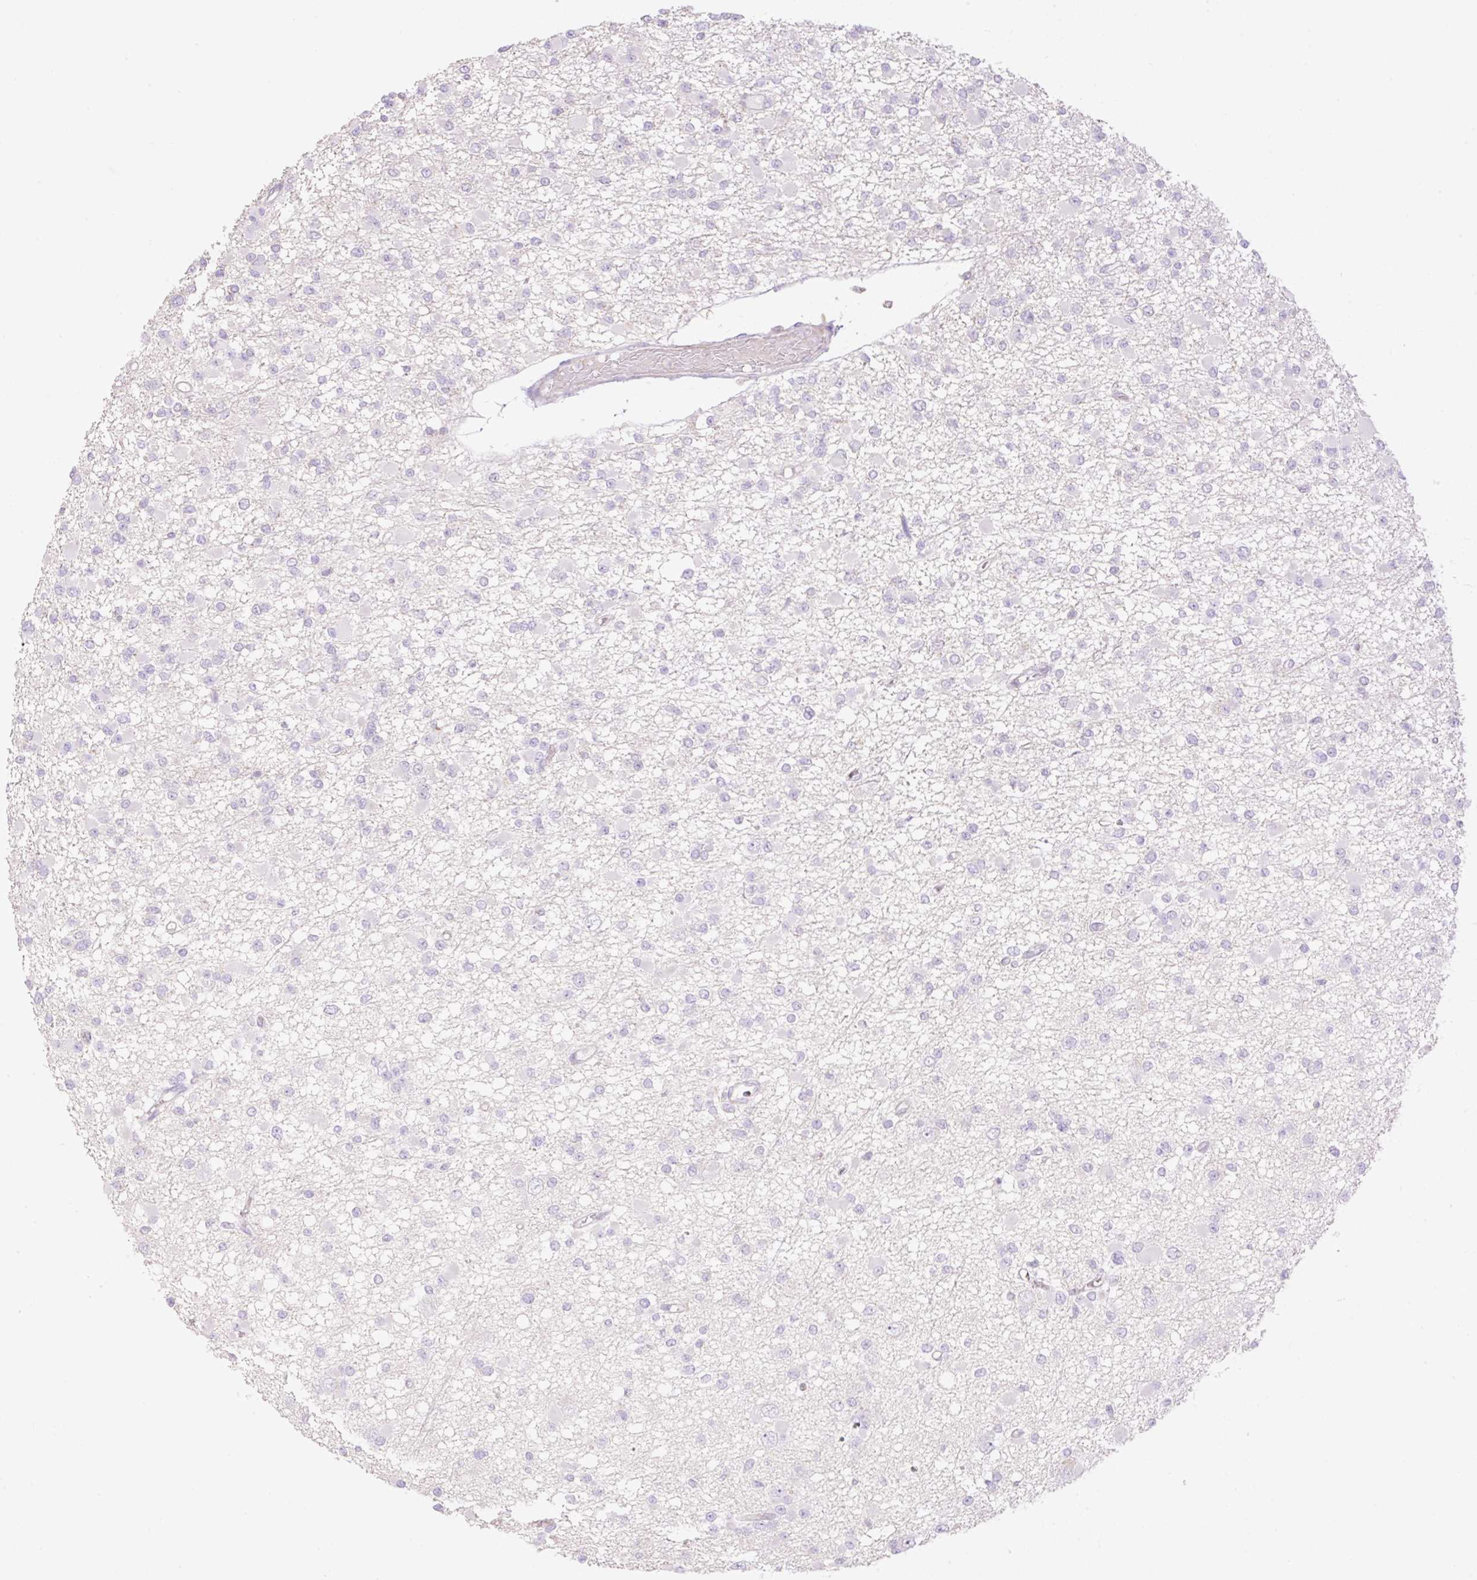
{"staining": {"intensity": "negative", "quantity": "none", "location": "none"}, "tissue": "glioma", "cell_type": "Tumor cells", "image_type": "cancer", "snomed": [{"axis": "morphology", "description": "Glioma, malignant, Low grade"}, {"axis": "topography", "description": "Brain"}], "caption": "Tumor cells show no significant protein expression in low-grade glioma (malignant).", "gene": "VPS25", "patient": {"sex": "female", "age": 22}}